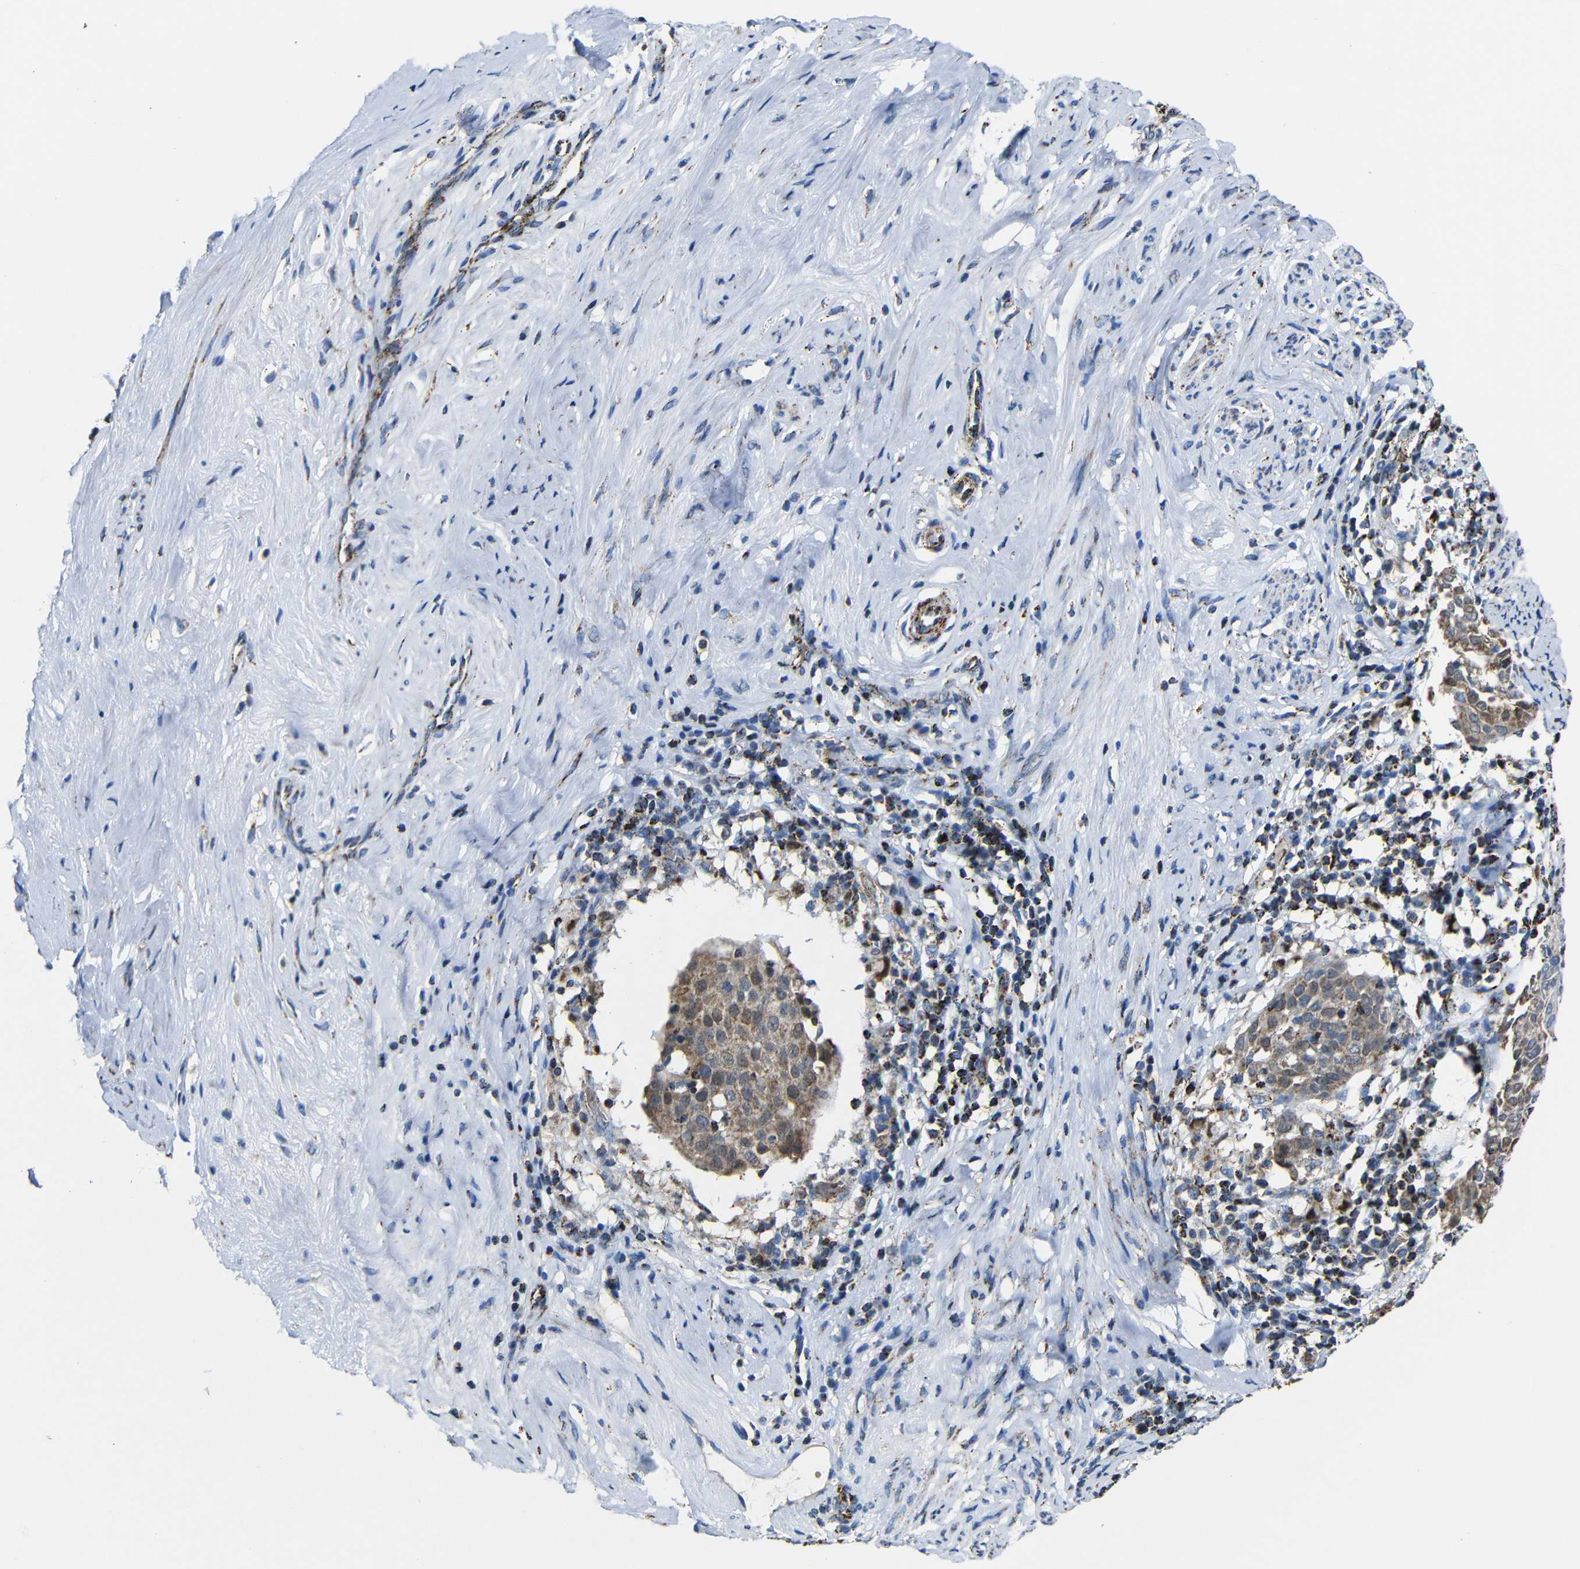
{"staining": {"intensity": "weak", "quantity": ">75%", "location": "cytoplasmic/membranous"}, "tissue": "cervical cancer", "cell_type": "Tumor cells", "image_type": "cancer", "snomed": [{"axis": "morphology", "description": "Squamous cell carcinoma, NOS"}, {"axis": "topography", "description": "Cervix"}], "caption": "Weak cytoplasmic/membranous staining for a protein is identified in approximately >75% of tumor cells of squamous cell carcinoma (cervical) using IHC.", "gene": "CA5B", "patient": {"sex": "female", "age": 51}}